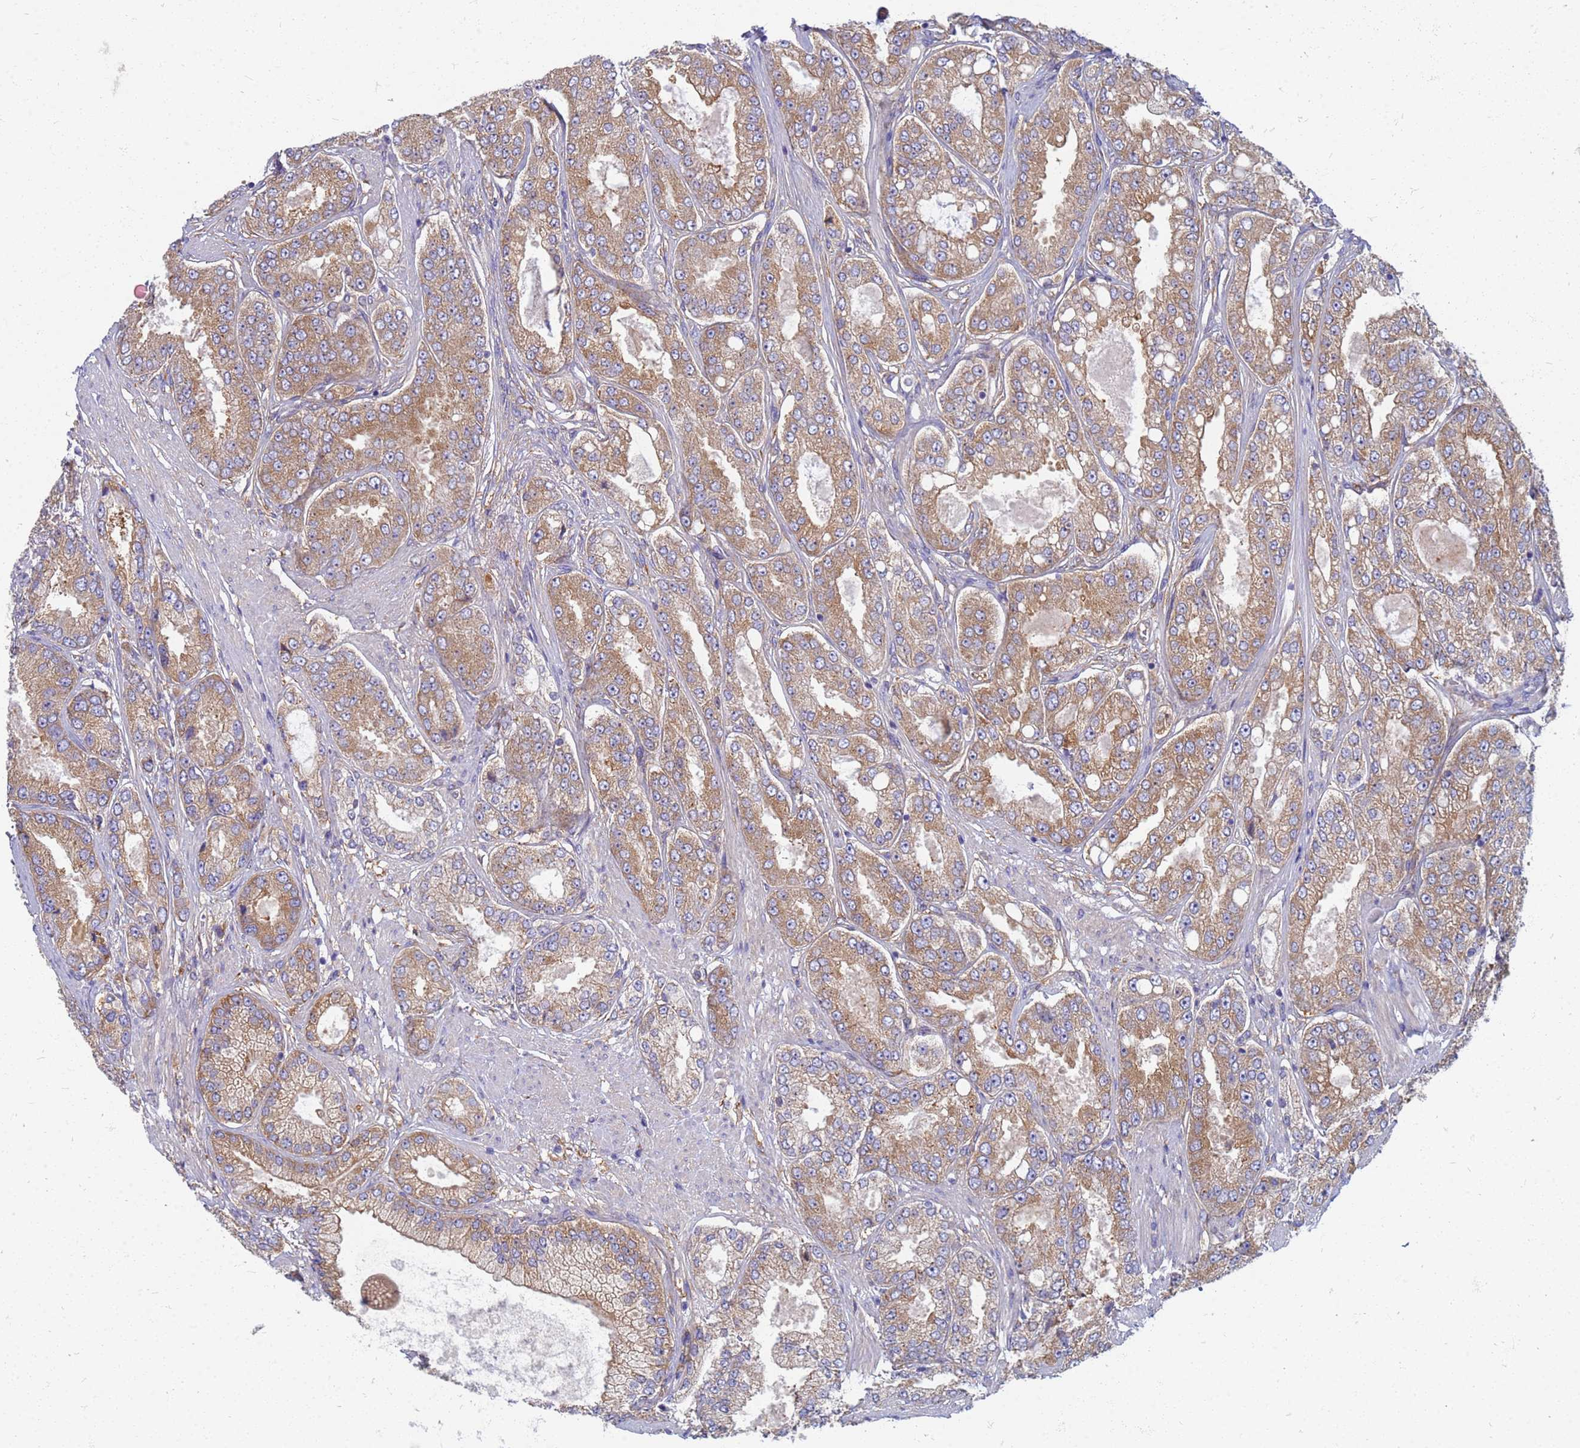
{"staining": {"intensity": "moderate", "quantity": ">75%", "location": "cytoplasmic/membranous"}, "tissue": "prostate cancer", "cell_type": "Tumor cells", "image_type": "cancer", "snomed": [{"axis": "morphology", "description": "Adenocarcinoma, High grade"}, {"axis": "topography", "description": "Prostate"}], "caption": "Prostate cancer tissue demonstrates moderate cytoplasmic/membranous staining in about >75% of tumor cells", "gene": "EEA1", "patient": {"sex": "male", "age": 71}}